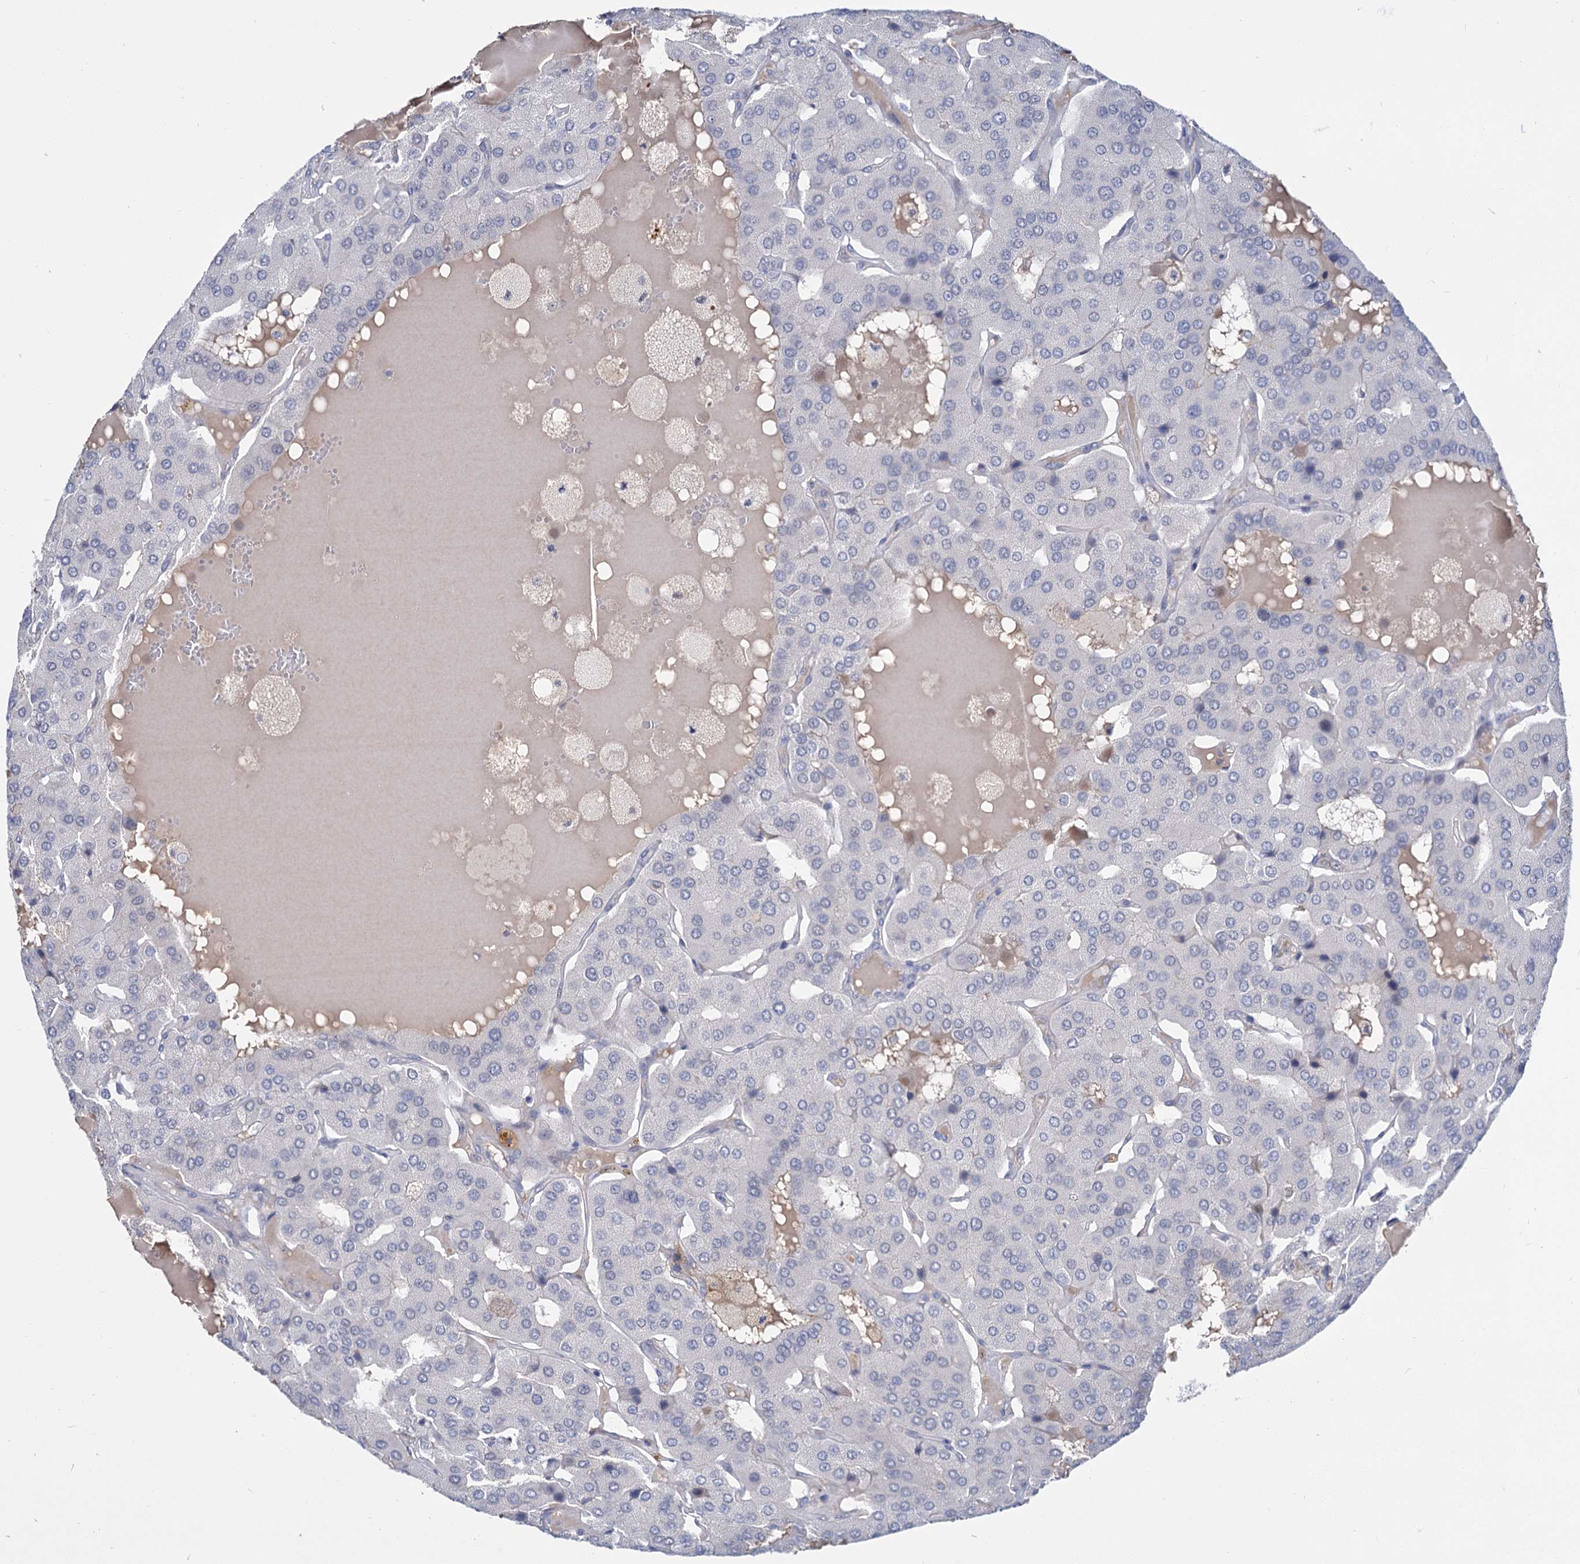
{"staining": {"intensity": "negative", "quantity": "none", "location": "none"}, "tissue": "parathyroid gland", "cell_type": "Glandular cells", "image_type": "normal", "snomed": [{"axis": "morphology", "description": "Normal tissue, NOS"}, {"axis": "morphology", "description": "Adenoma, NOS"}, {"axis": "topography", "description": "Parathyroid gland"}], "caption": "Image shows no significant protein staining in glandular cells of normal parathyroid gland. (Brightfield microscopy of DAB (3,3'-diaminobenzidine) immunohistochemistry (IHC) at high magnification).", "gene": "NEK10", "patient": {"sex": "female", "age": 86}}